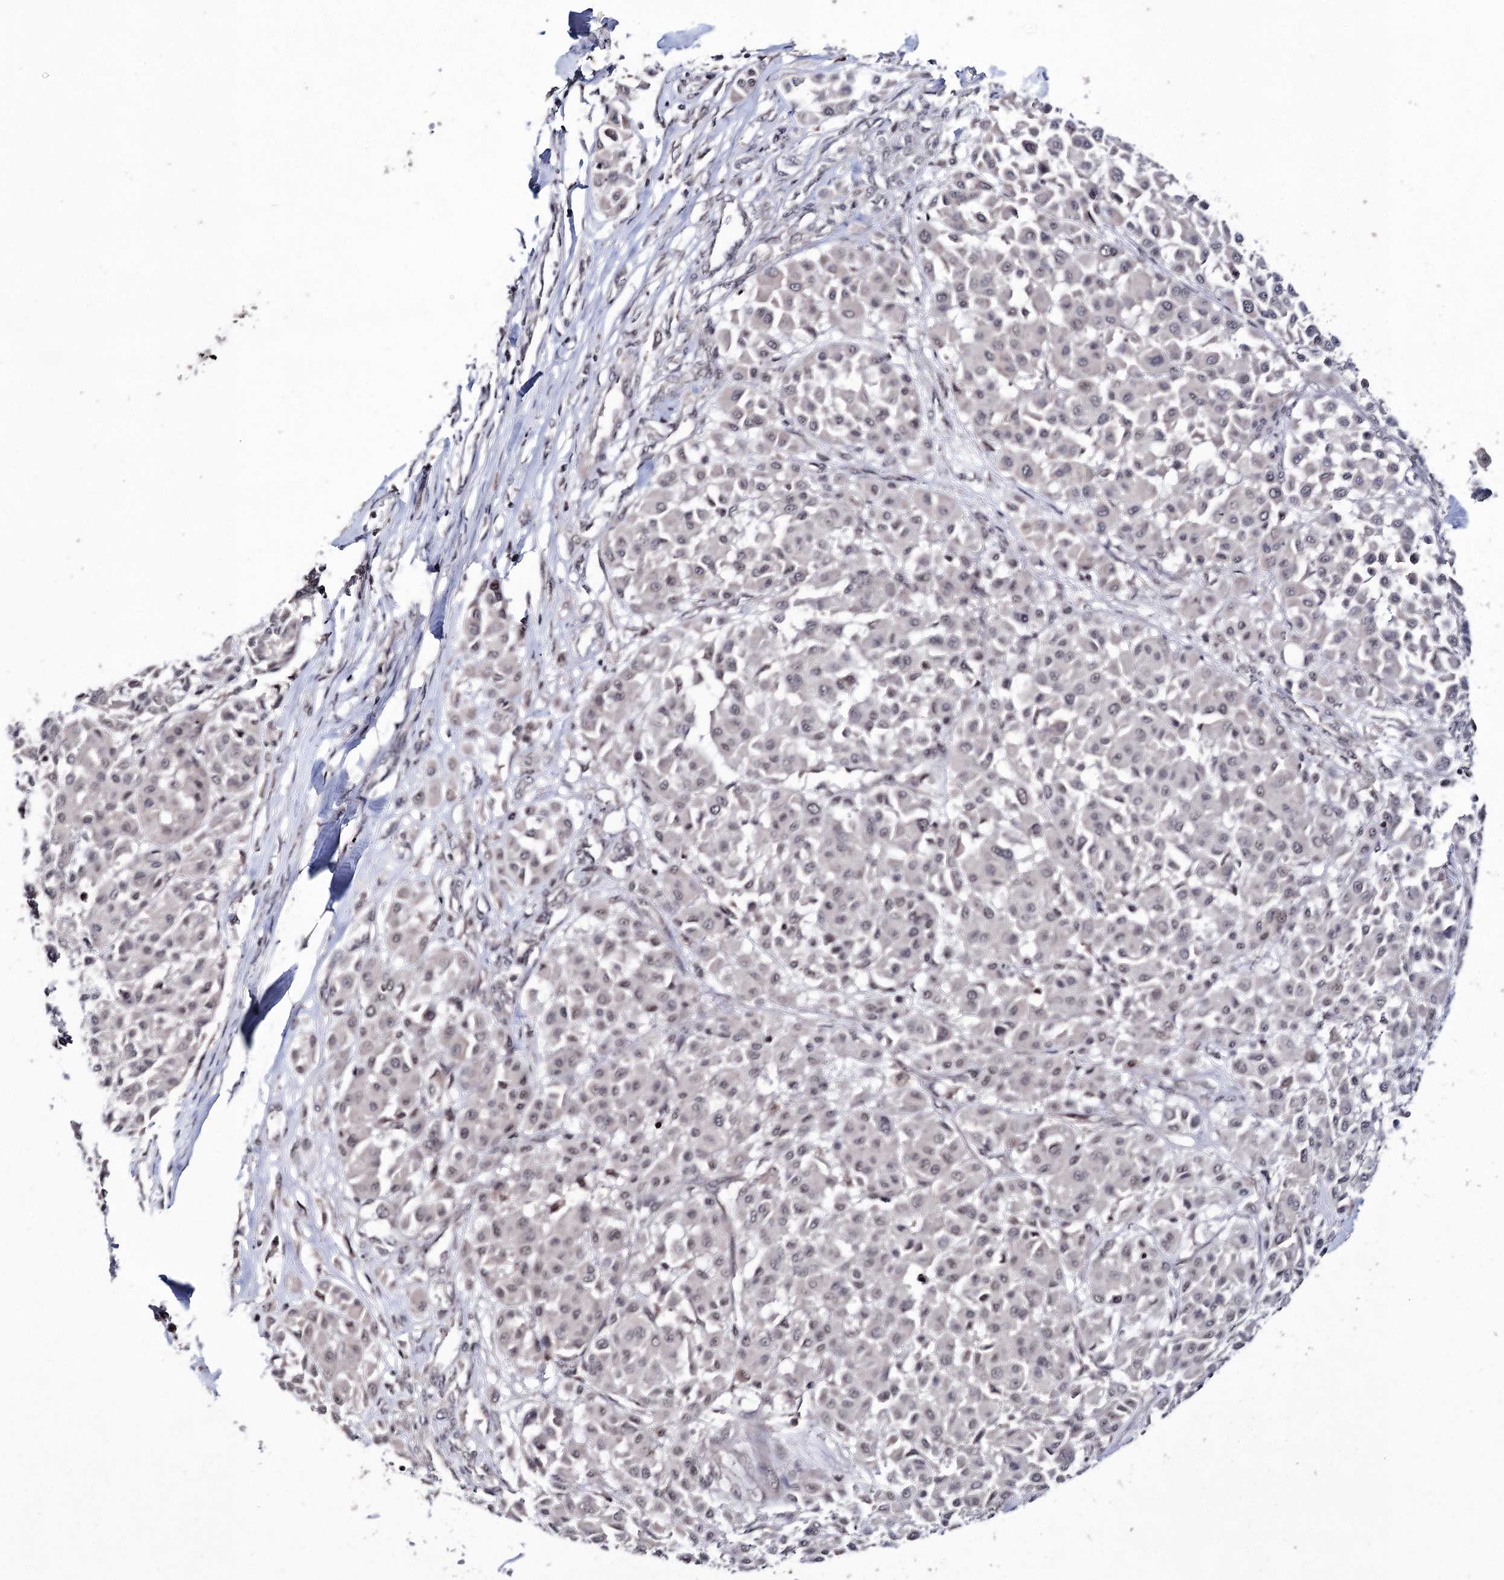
{"staining": {"intensity": "weak", "quantity": "<25%", "location": "nuclear"}, "tissue": "melanoma", "cell_type": "Tumor cells", "image_type": "cancer", "snomed": [{"axis": "morphology", "description": "Malignant melanoma, Metastatic site"}, {"axis": "topography", "description": "Soft tissue"}], "caption": "IHC of human melanoma shows no expression in tumor cells.", "gene": "VGLL4", "patient": {"sex": "male", "age": 41}}